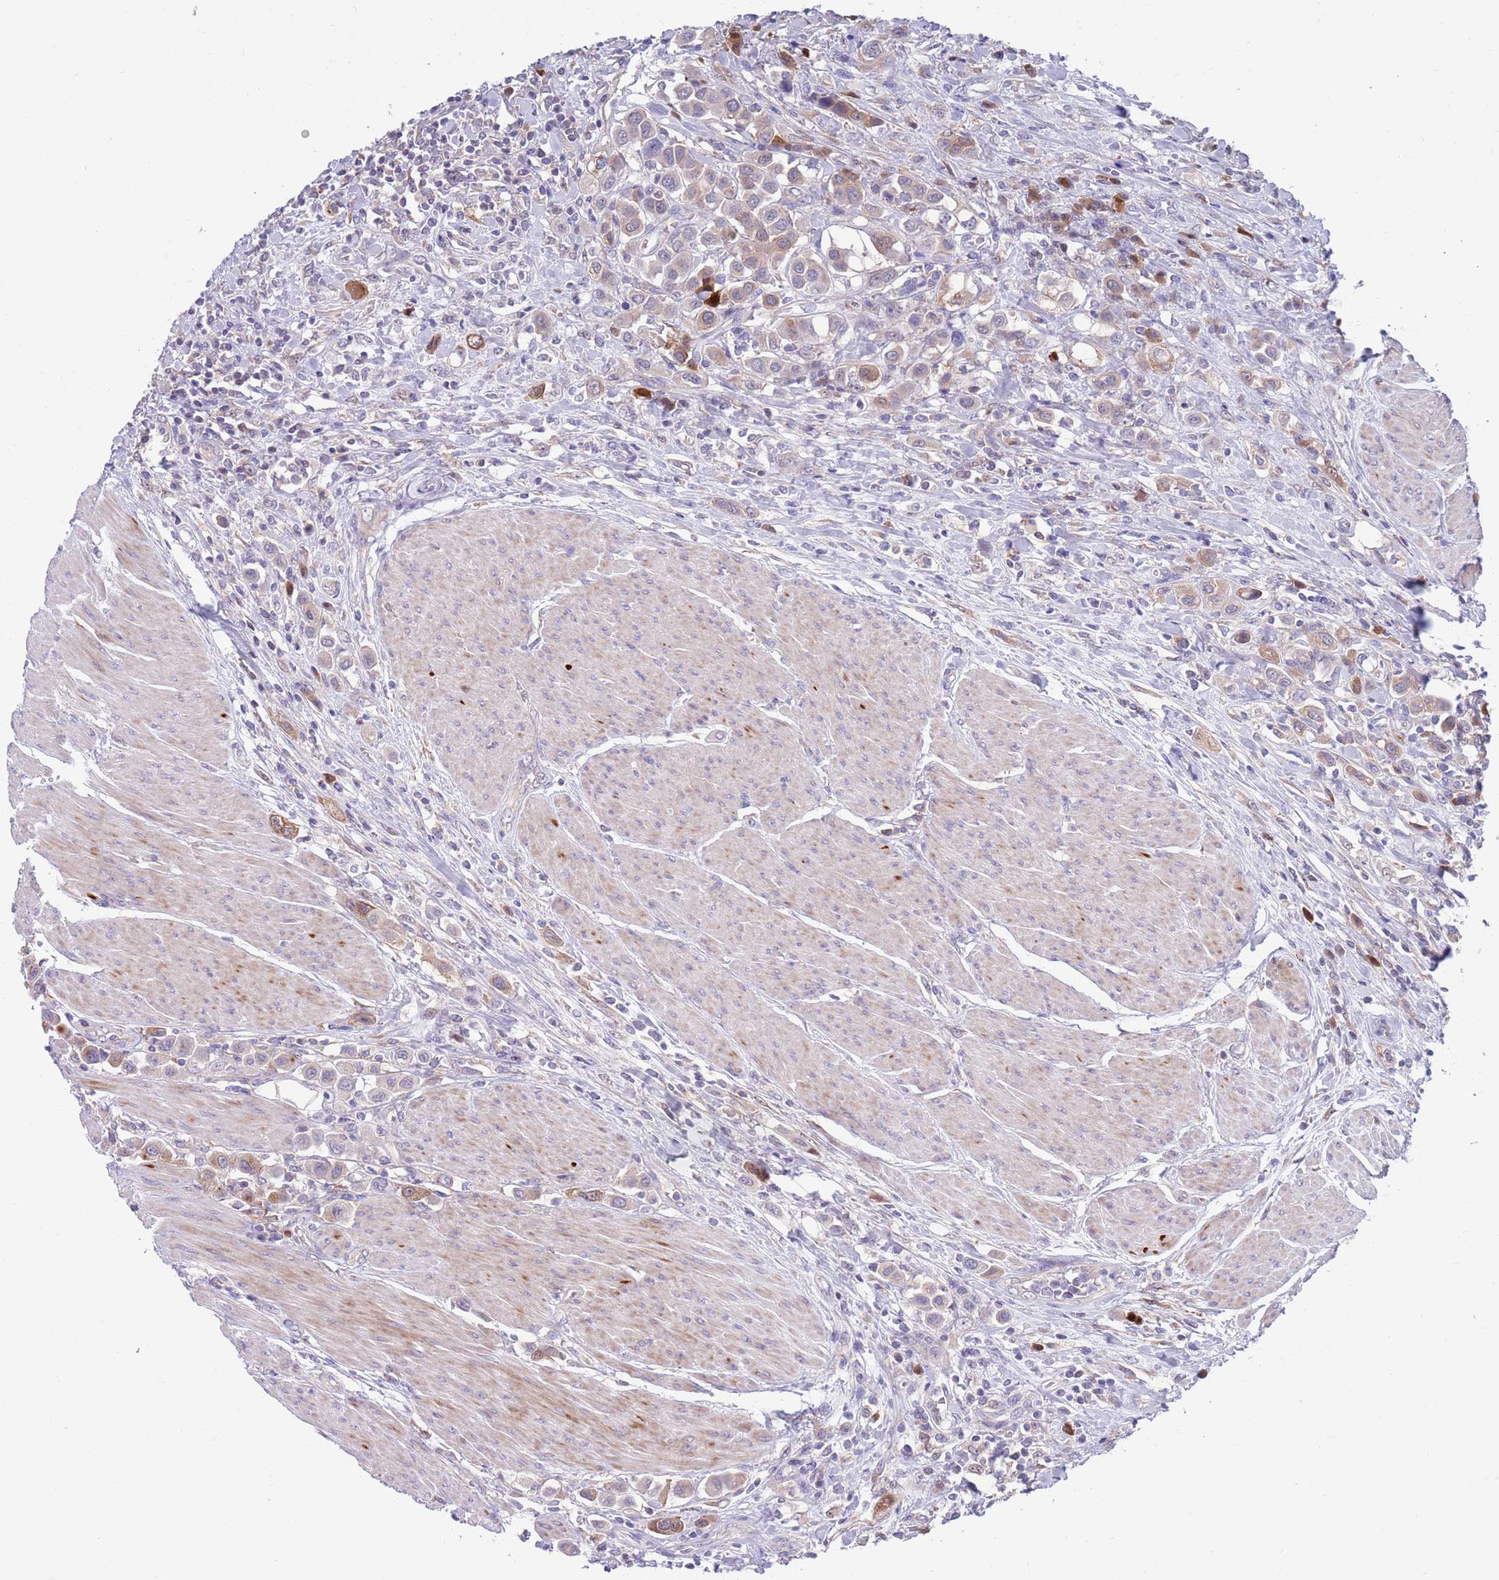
{"staining": {"intensity": "weak", "quantity": "25%-75%", "location": "cytoplasmic/membranous"}, "tissue": "urothelial cancer", "cell_type": "Tumor cells", "image_type": "cancer", "snomed": [{"axis": "morphology", "description": "Urothelial carcinoma, High grade"}, {"axis": "topography", "description": "Urinary bladder"}], "caption": "Immunohistochemical staining of urothelial carcinoma (high-grade) shows low levels of weak cytoplasmic/membranous expression in approximately 25%-75% of tumor cells.", "gene": "KLHL29", "patient": {"sex": "male", "age": 50}}